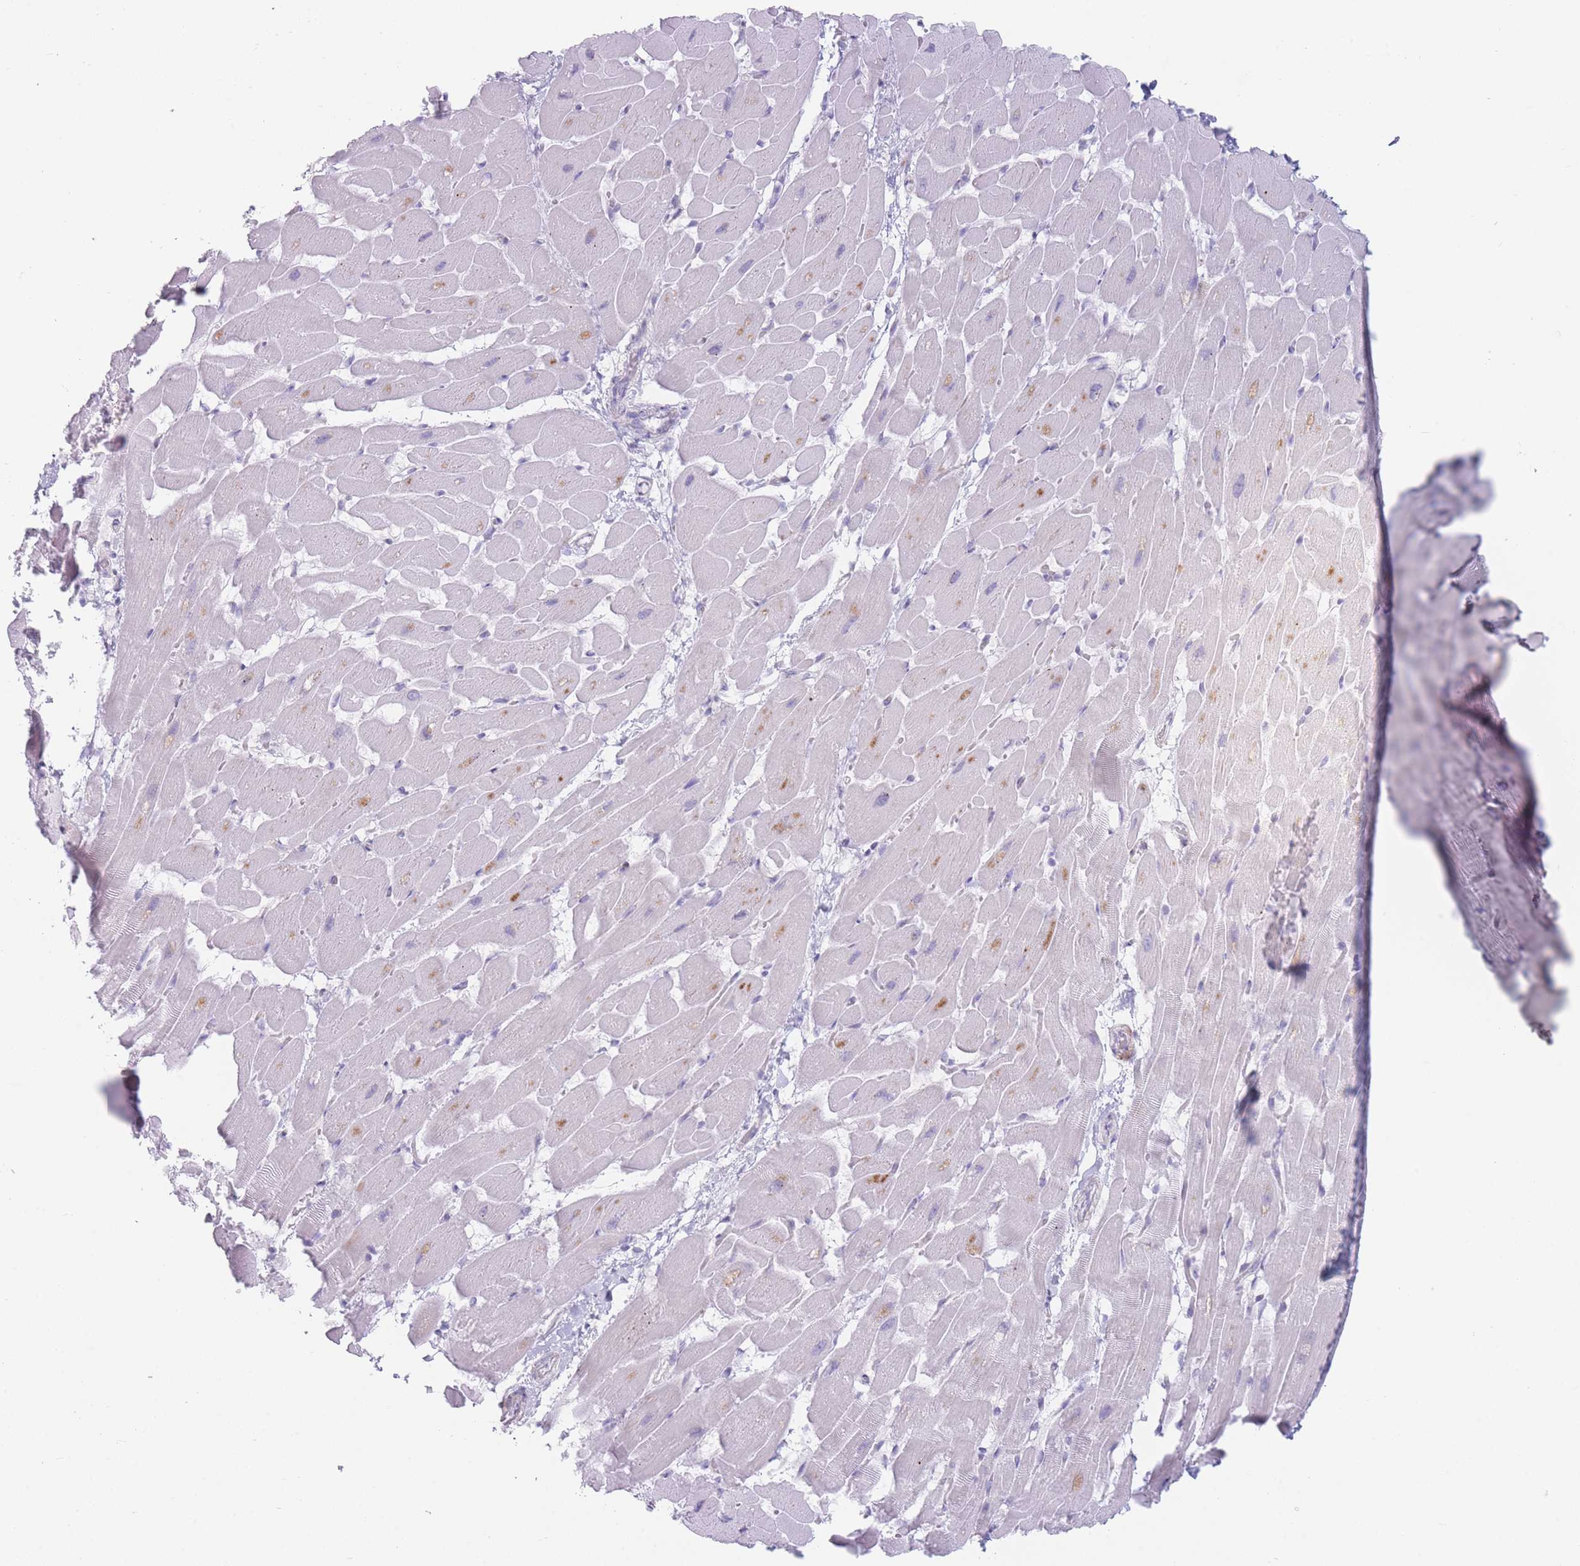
{"staining": {"intensity": "weak", "quantity": "<25%", "location": "cytoplasmic/membranous"}, "tissue": "heart muscle", "cell_type": "Cardiomyocytes", "image_type": "normal", "snomed": [{"axis": "morphology", "description": "Normal tissue, NOS"}, {"axis": "topography", "description": "Heart"}], "caption": "This is an IHC image of normal human heart muscle. There is no staining in cardiomyocytes.", "gene": "IFNA10", "patient": {"sex": "male", "age": 37}}